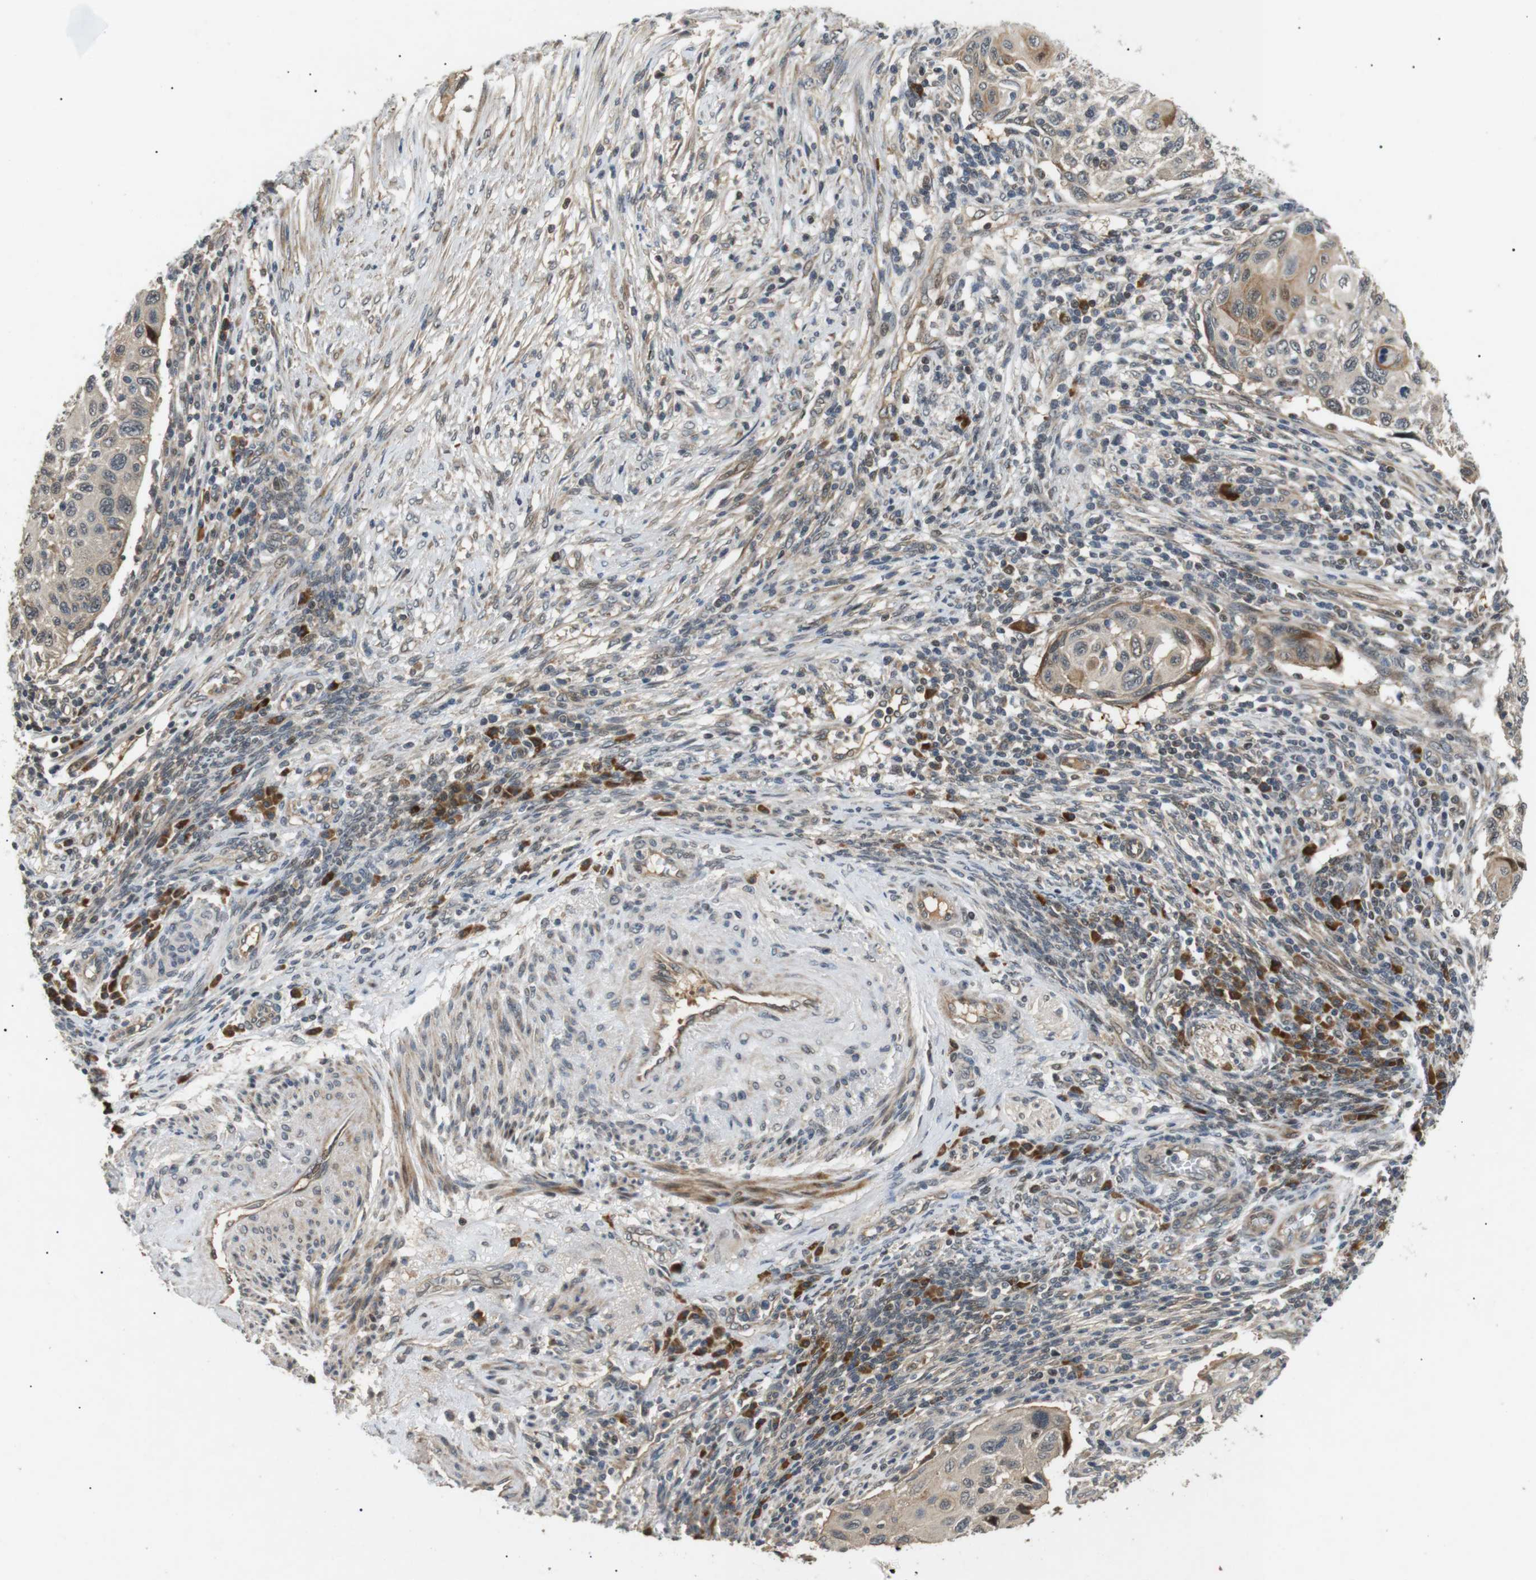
{"staining": {"intensity": "negative", "quantity": "none", "location": "none"}, "tissue": "cervical cancer", "cell_type": "Tumor cells", "image_type": "cancer", "snomed": [{"axis": "morphology", "description": "Squamous cell carcinoma, NOS"}, {"axis": "topography", "description": "Cervix"}], "caption": "IHC image of cervical cancer (squamous cell carcinoma) stained for a protein (brown), which exhibits no expression in tumor cells.", "gene": "HSPA13", "patient": {"sex": "female", "age": 70}}